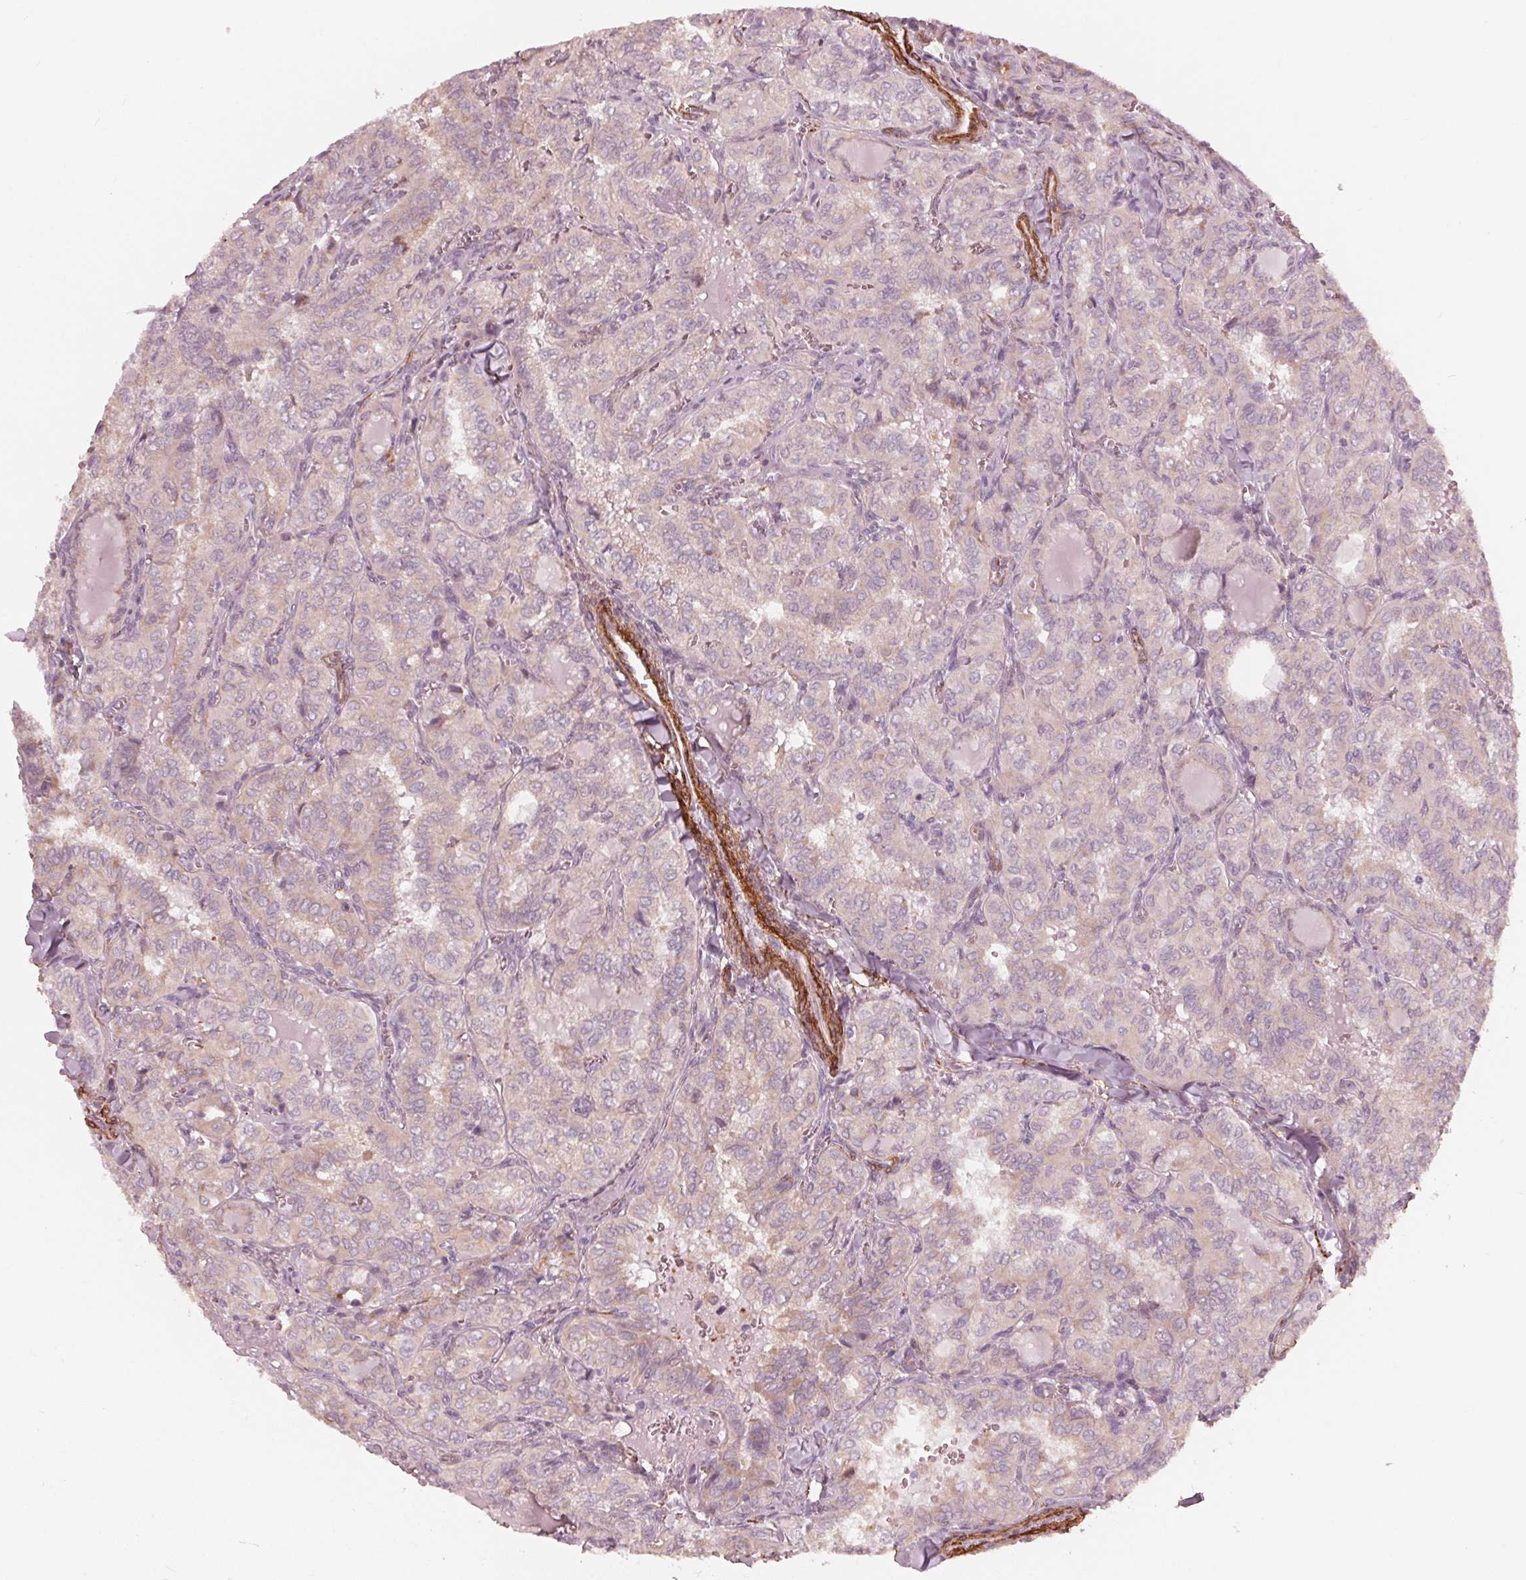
{"staining": {"intensity": "negative", "quantity": "none", "location": "none"}, "tissue": "thyroid cancer", "cell_type": "Tumor cells", "image_type": "cancer", "snomed": [{"axis": "morphology", "description": "Papillary adenocarcinoma, NOS"}, {"axis": "topography", "description": "Thyroid gland"}], "caption": "Immunohistochemical staining of human thyroid cancer shows no significant positivity in tumor cells.", "gene": "MIER3", "patient": {"sex": "female", "age": 41}}